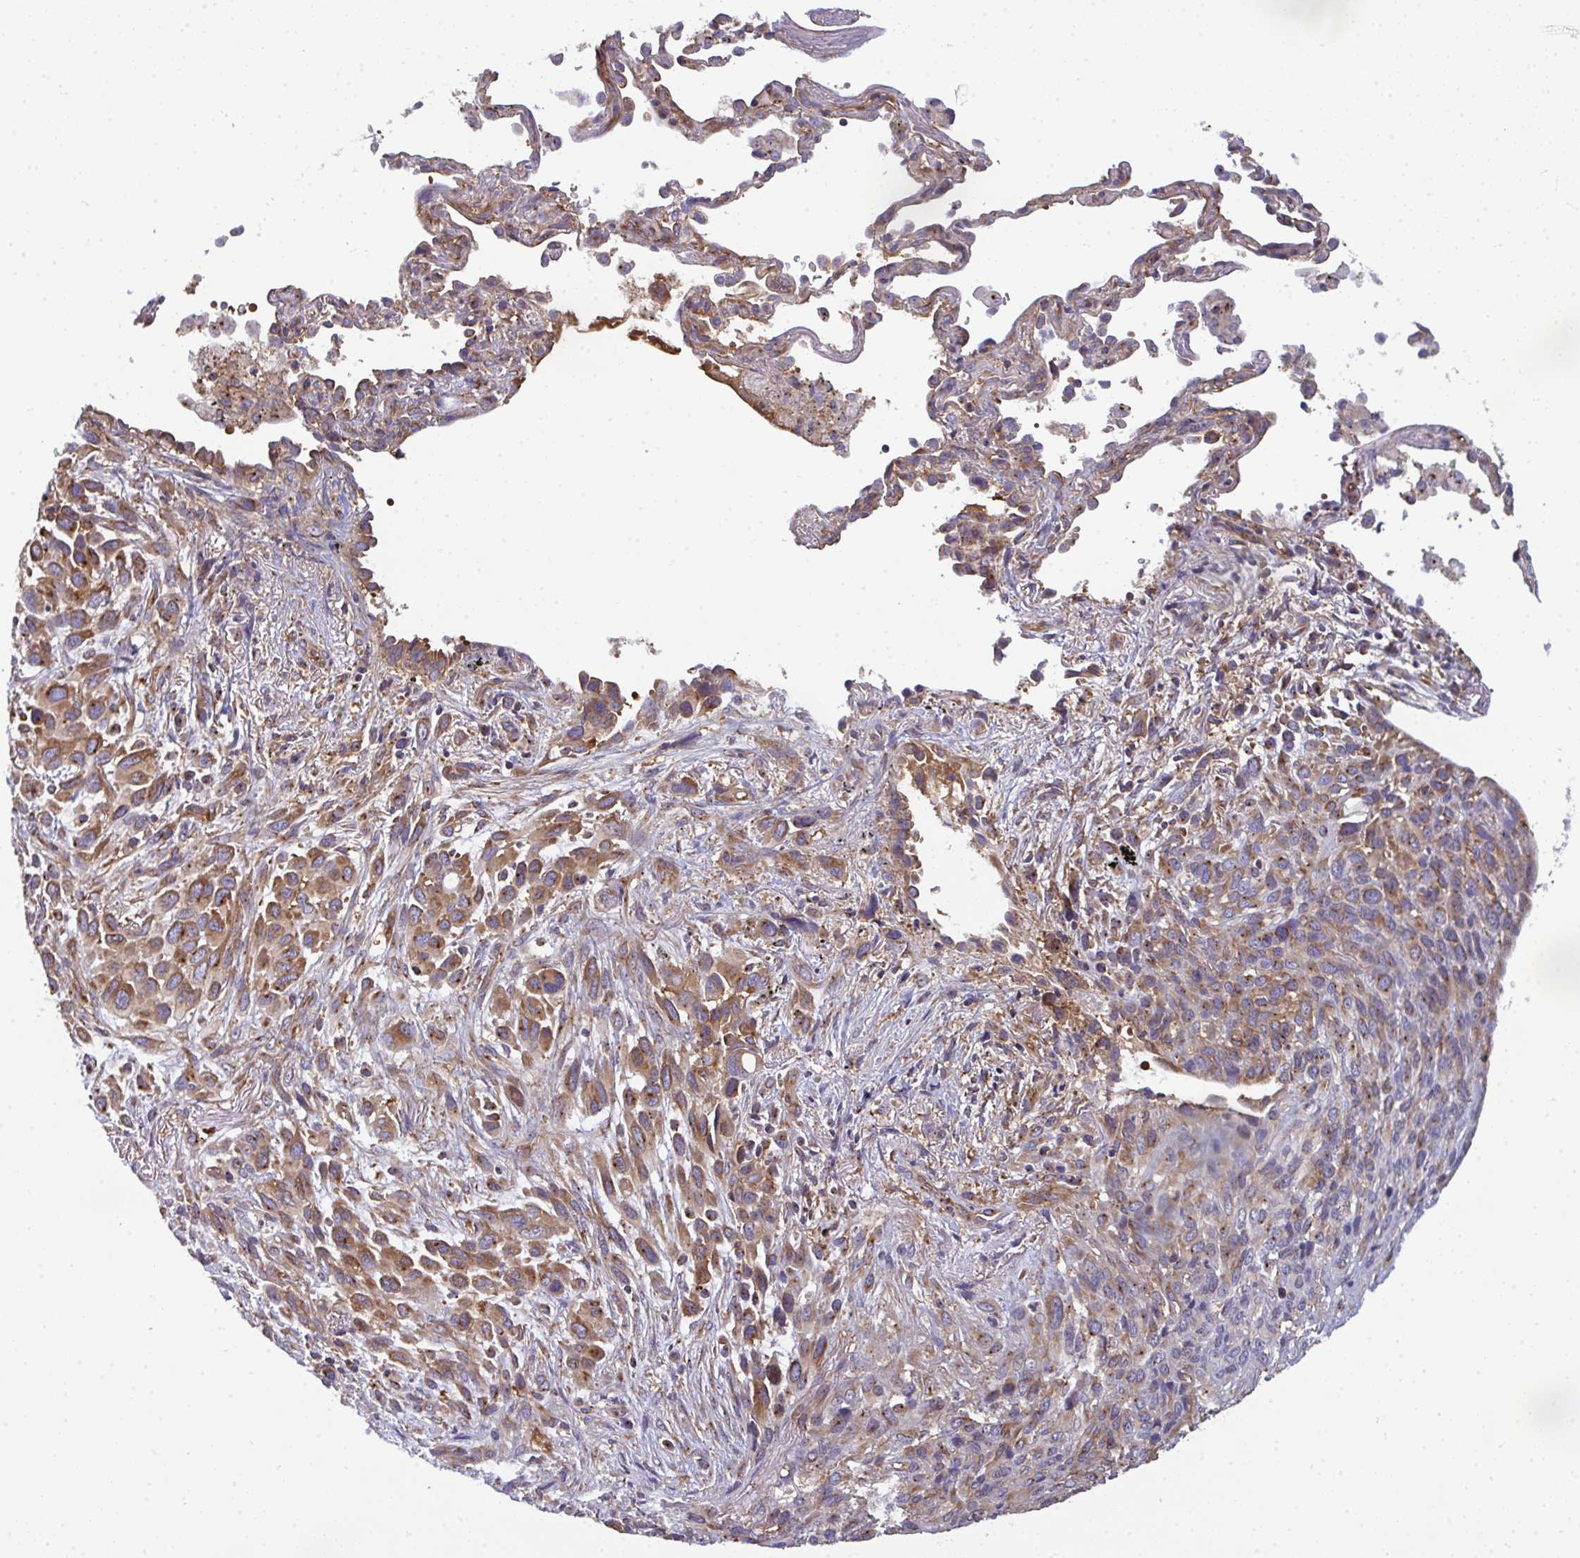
{"staining": {"intensity": "moderate", "quantity": ">75%", "location": "cytoplasmic/membranous"}, "tissue": "melanoma", "cell_type": "Tumor cells", "image_type": "cancer", "snomed": [{"axis": "morphology", "description": "Malignant melanoma, Metastatic site"}, {"axis": "topography", "description": "Lung"}], "caption": "Malignant melanoma (metastatic site) stained with a brown dye shows moderate cytoplasmic/membranous positive staining in approximately >75% of tumor cells.", "gene": "DYNC1I2", "patient": {"sex": "male", "age": 48}}